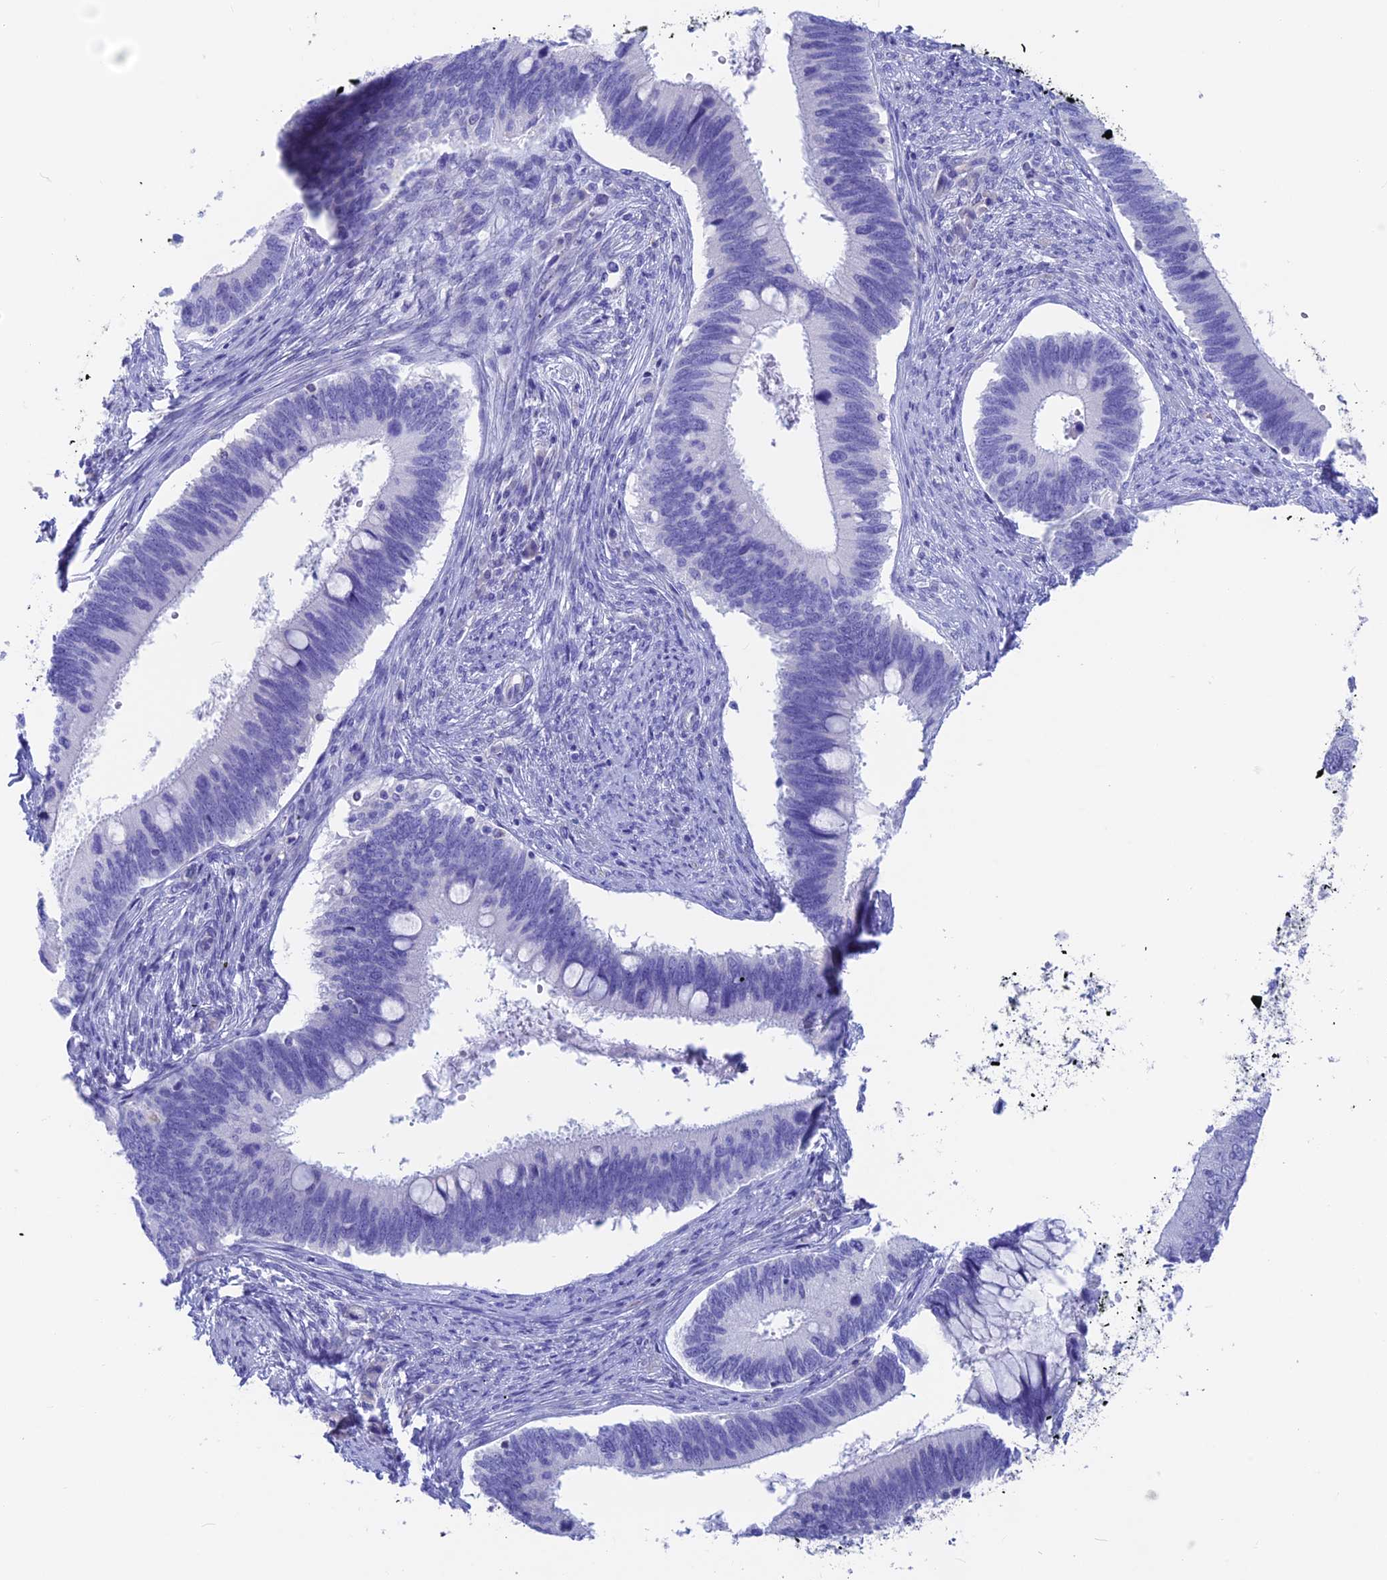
{"staining": {"intensity": "negative", "quantity": "none", "location": "none"}, "tissue": "cervical cancer", "cell_type": "Tumor cells", "image_type": "cancer", "snomed": [{"axis": "morphology", "description": "Adenocarcinoma, NOS"}, {"axis": "topography", "description": "Cervix"}], "caption": "Human cervical cancer (adenocarcinoma) stained for a protein using immunohistochemistry (IHC) shows no expression in tumor cells.", "gene": "GNGT2", "patient": {"sex": "female", "age": 42}}